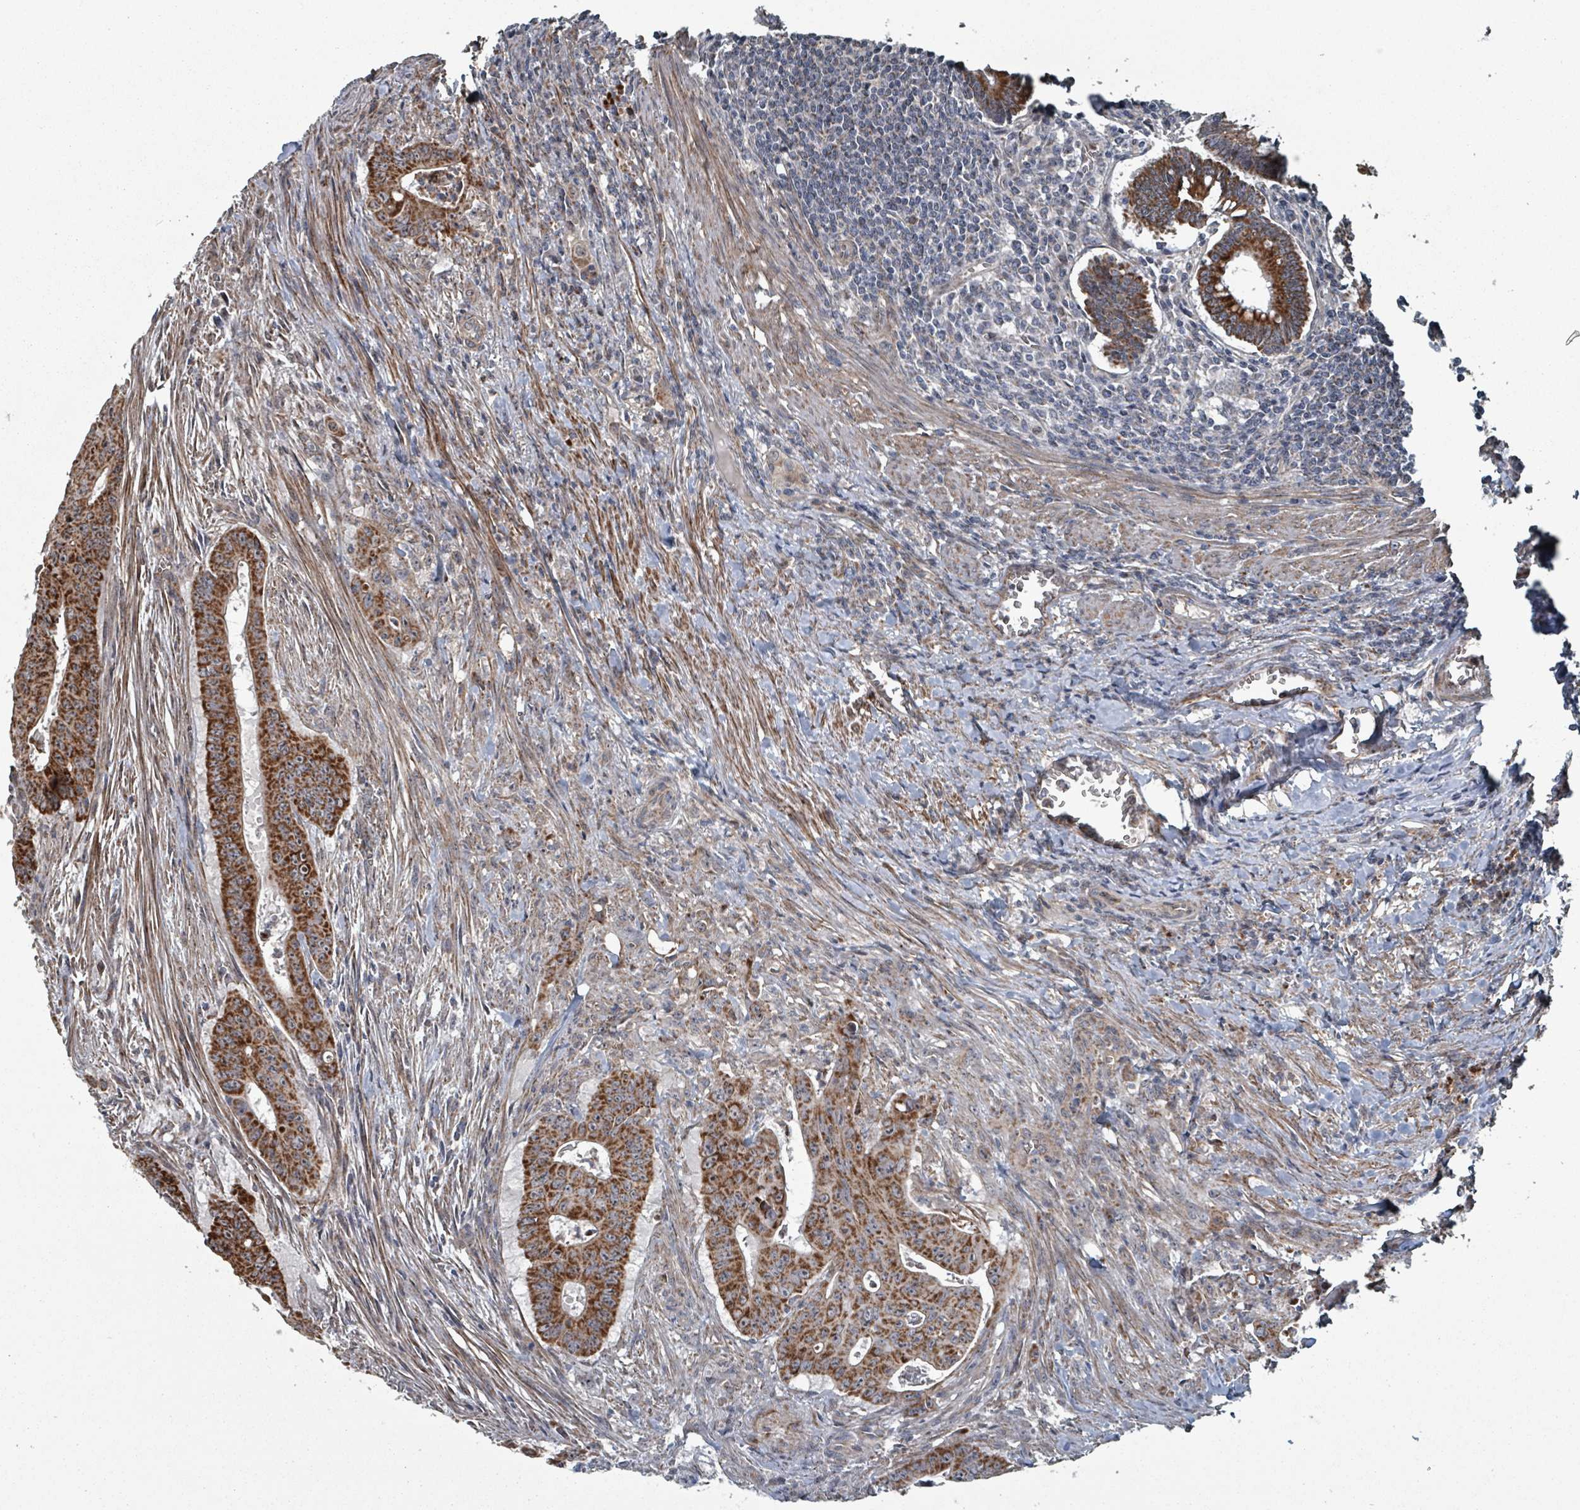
{"staining": {"intensity": "strong", "quantity": ">75%", "location": "cytoplasmic/membranous"}, "tissue": "colorectal cancer", "cell_type": "Tumor cells", "image_type": "cancer", "snomed": [{"axis": "morphology", "description": "Adenocarcinoma, NOS"}, {"axis": "topography", "description": "Rectum"}], "caption": "Adenocarcinoma (colorectal) tissue demonstrates strong cytoplasmic/membranous positivity in about >75% of tumor cells, visualized by immunohistochemistry.", "gene": "MRPL4", "patient": {"sex": "female", "age": 75}}